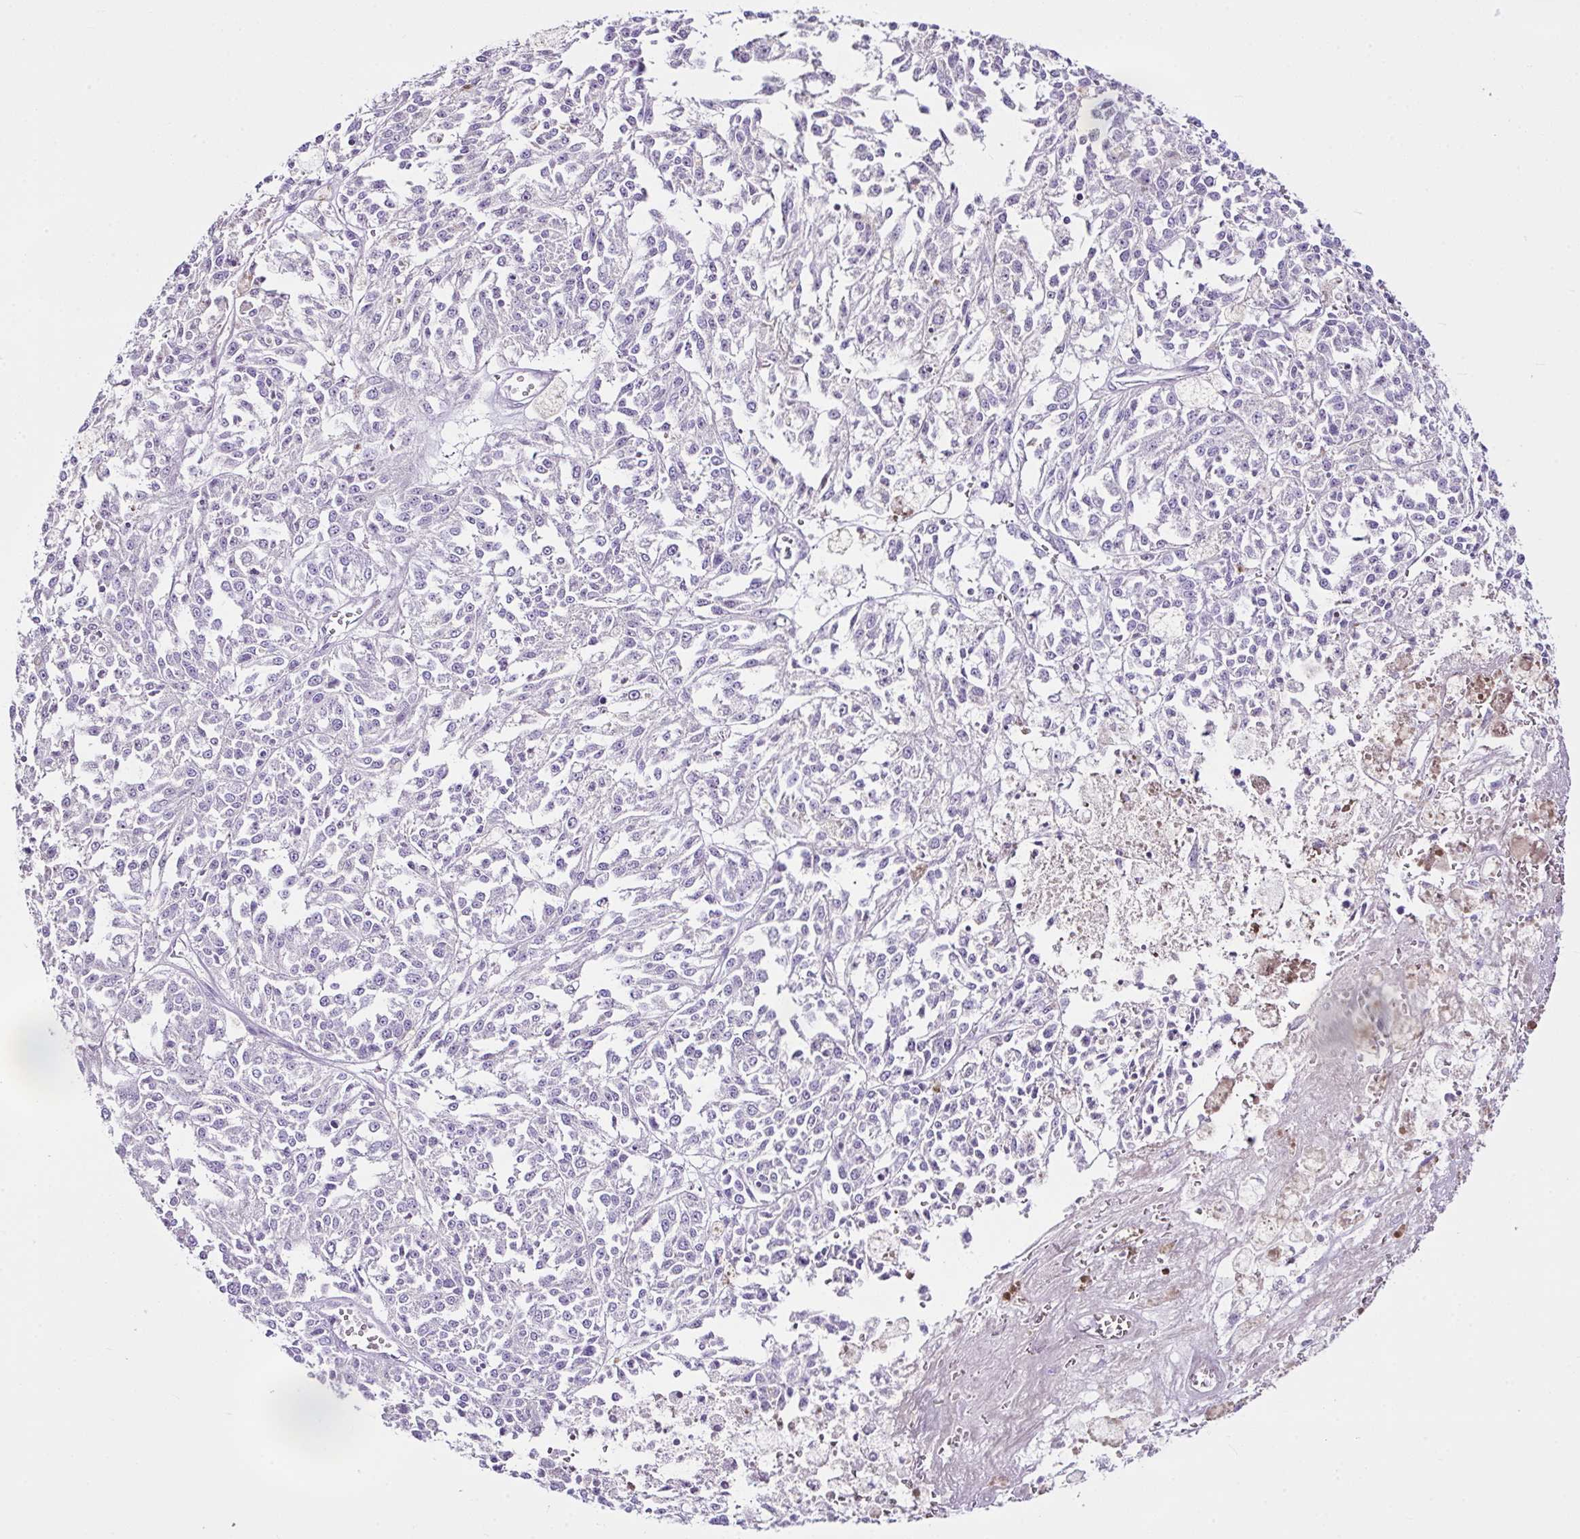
{"staining": {"intensity": "negative", "quantity": "none", "location": "none"}, "tissue": "melanoma", "cell_type": "Tumor cells", "image_type": "cancer", "snomed": [{"axis": "morphology", "description": "Malignant melanoma, NOS"}, {"axis": "topography", "description": "Skin"}], "caption": "Tumor cells show no significant expression in melanoma.", "gene": "D2HGDH", "patient": {"sex": "female", "age": 64}}